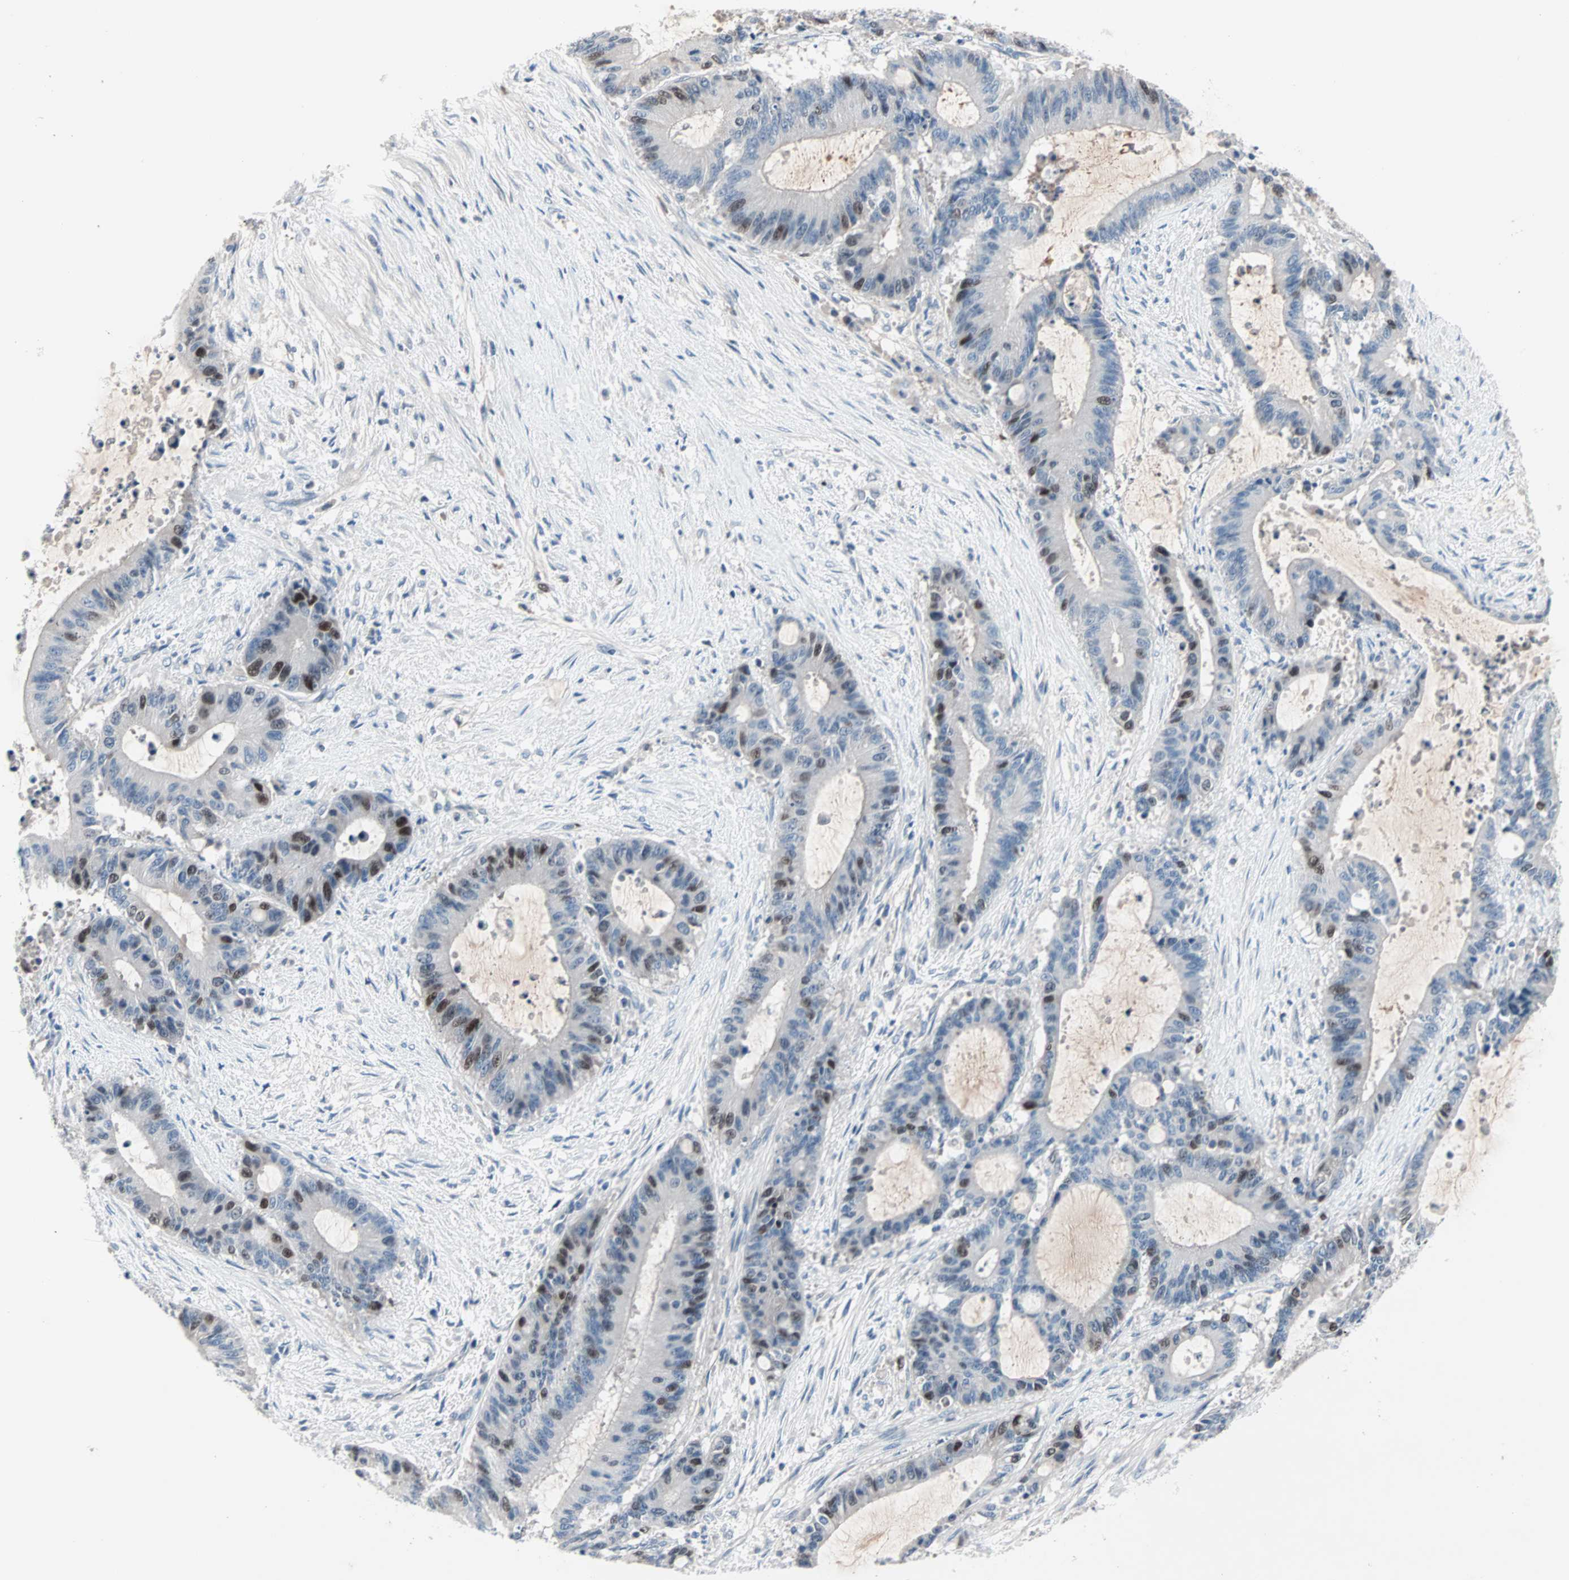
{"staining": {"intensity": "strong", "quantity": "<25%", "location": "nuclear"}, "tissue": "liver cancer", "cell_type": "Tumor cells", "image_type": "cancer", "snomed": [{"axis": "morphology", "description": "Cholangiocarcinoma"}, {"axis": "topography", "description": "Liver"}], "caption": "The micrograph exhibits immunohistochemical staining of liver cancer (cholangiocarcinoma). There is strong nuclear positivity is appreciated in about <25% of tumor cells. The protein is shown in brown color, while the nuclei are stained blue.", "gene": "CCNE2", "patient": {"sex": "female", "age": 73}}